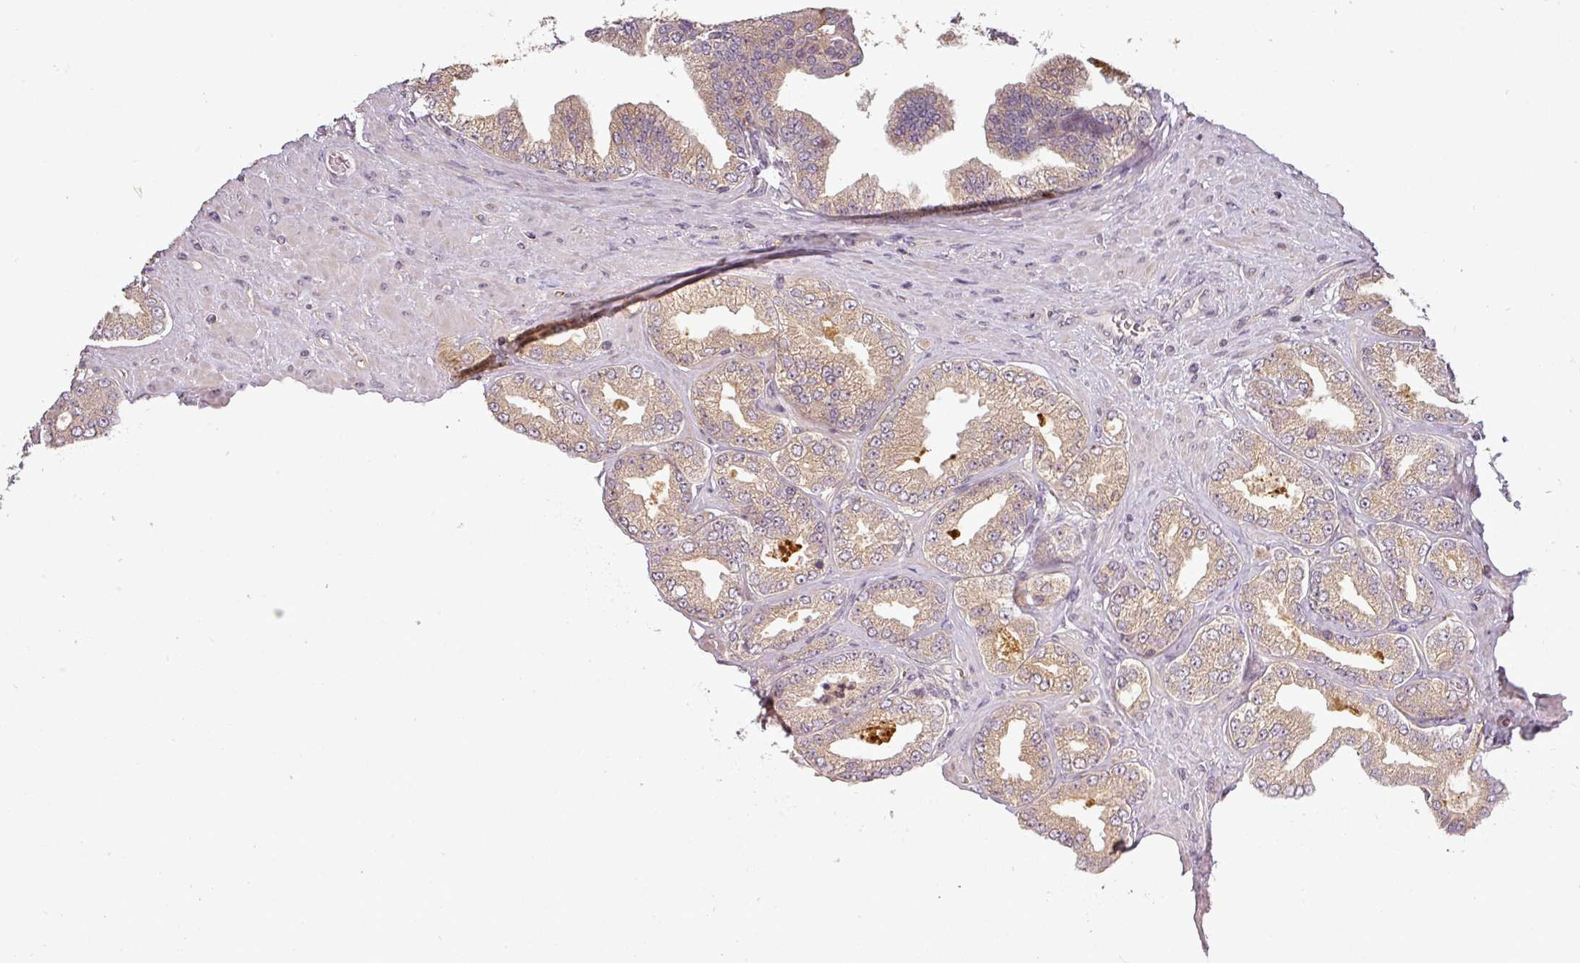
{"staining": {"intensity": "weak", "quantity": ">75%", "location": "cytoplasmic/membranous"}, "tissue": "prostate cancer", "cell_type": "Tumor cells", "image_type": "cancer", "snomed": [{"axis": "morphology", "description": "Adenocarcinoma, Low grade"}, {"axis": "topography", "description": "Prostate"}], "caption": "Adenocarcinoma (low-grade) (prostate) stained with immunohistochemistry reveals weak cytoplasmic/membranous positivity in about >75% of tumor cells. The protein is stained brown, and the nuclei are stained in blue (DAB IHC with brightfield microscopy, high magnification).", "gene": "NIN", "patient": {"sex": "male", "age": 63}}